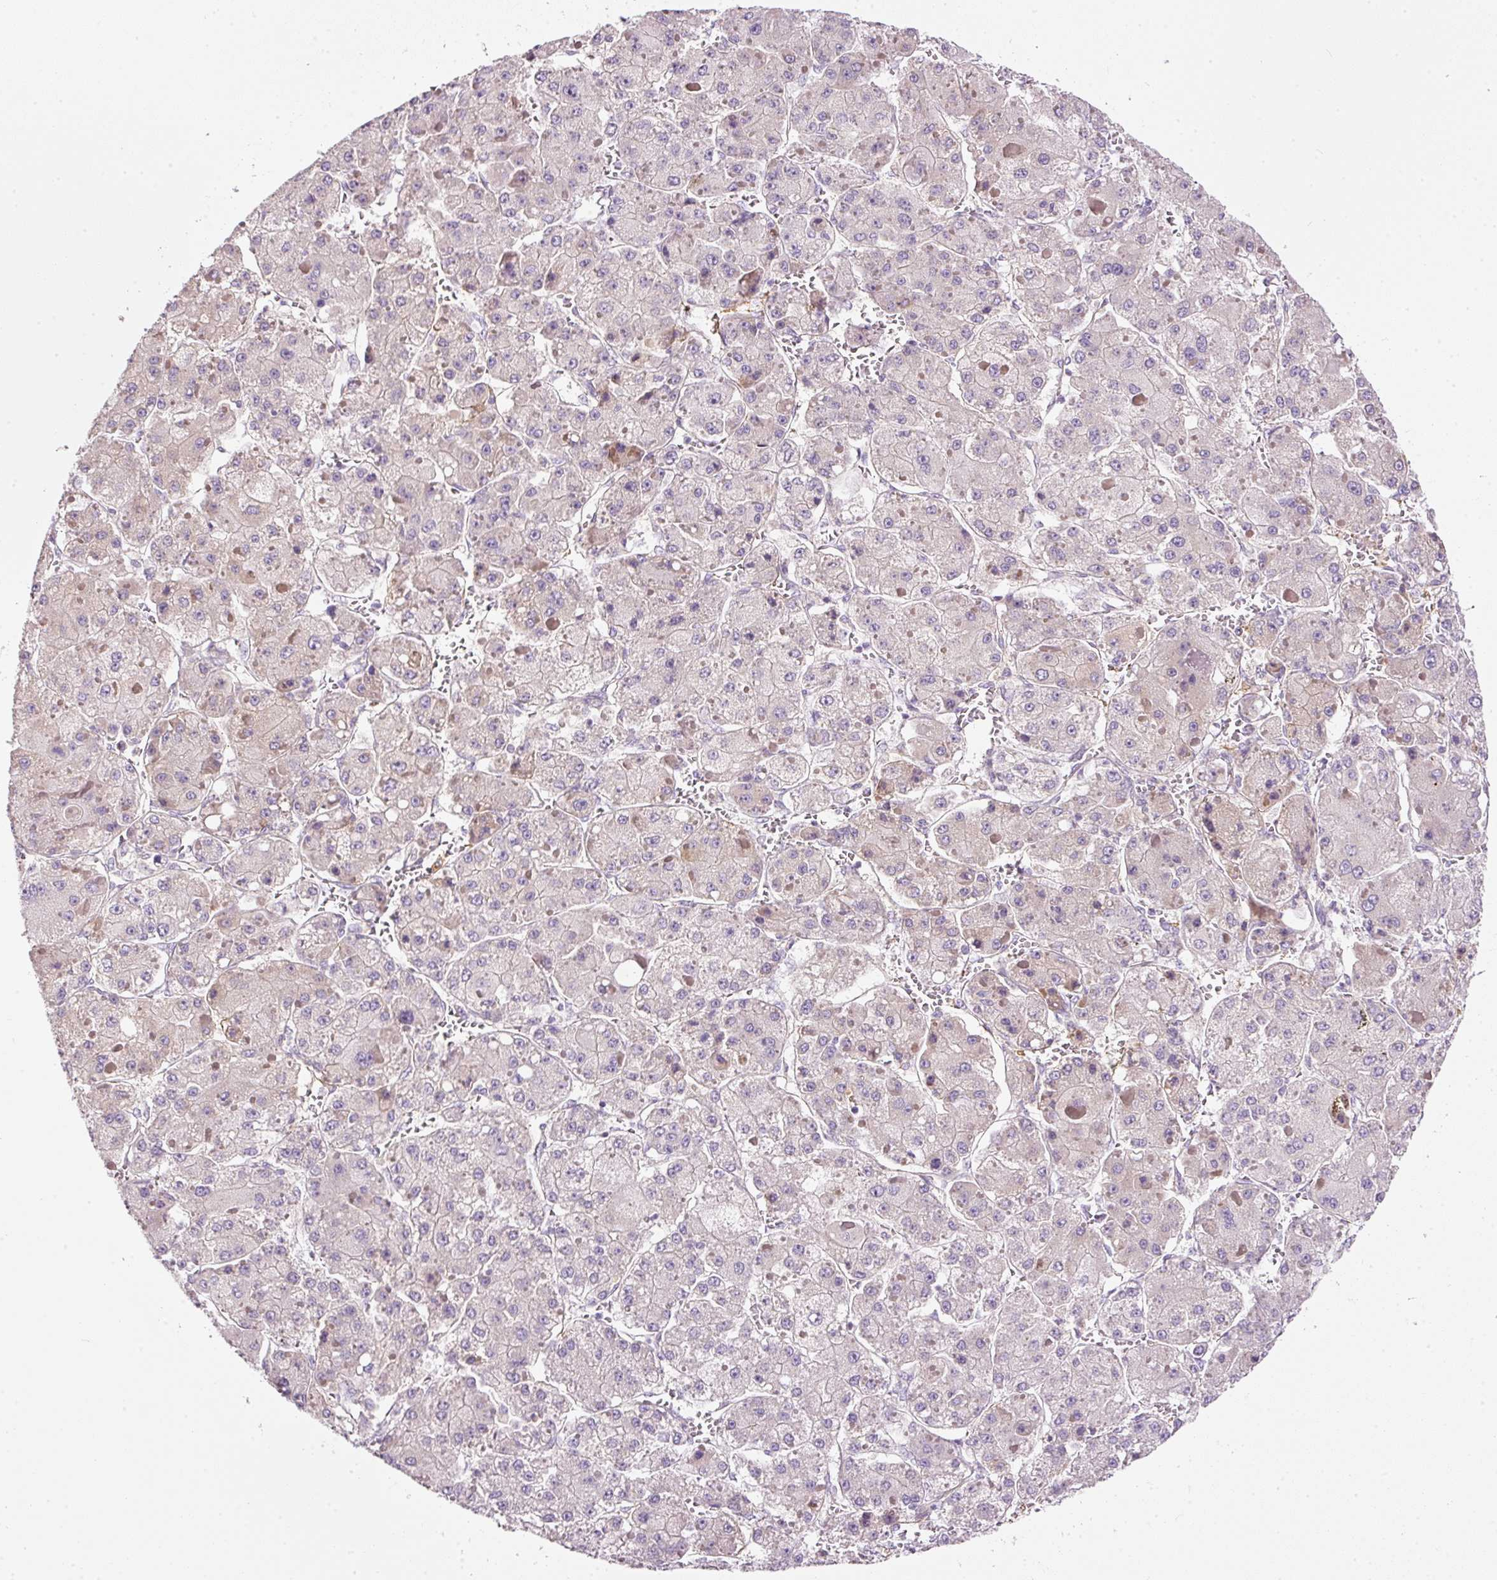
{"staining": {"intensity": "negative", "quantity": "none", "location": "none"}, "tissue": "liver cancer", "cell_type": "Tumor cells", "image_type": "cancer", "snomed": [{"axis": "morphology", "description": "Carcinoma, Hepatocellular, NOS"}, {"axis": "topography", "description": "Liver"}], "caption": "DAB immunohistochemical staining of human liver hepatocellular carcinoma shows no significant expression in tumor cells.", "gene": "KPNA5", "patient": {"sex": "female", "age": 73}}